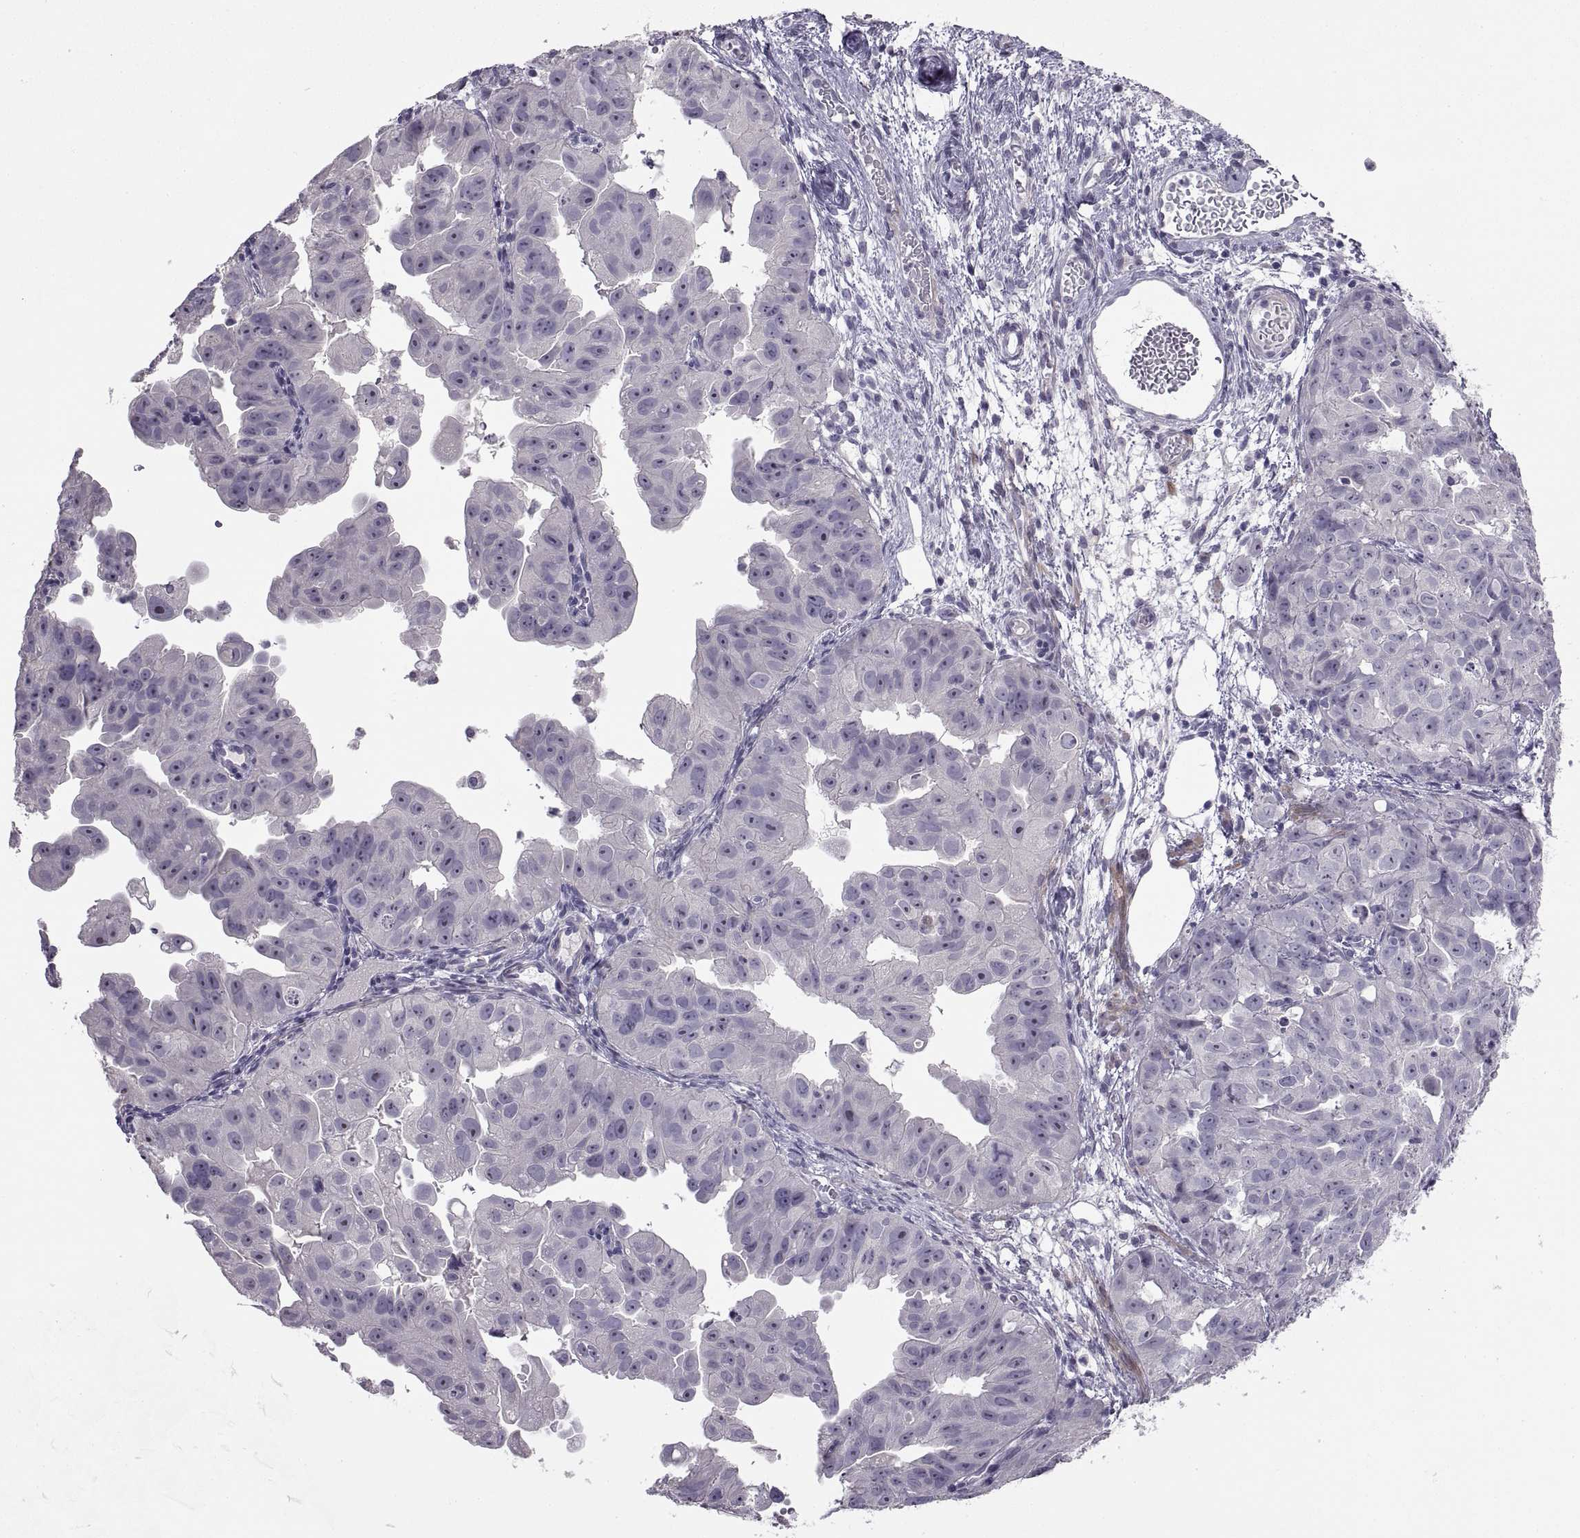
{"staining": {"intensity": "negative", "quantity": "none", "location": "none"}, "tissue": "ovarian cancer", "cell_type": "Tumor cells", "image_type": "cancer", "snomed": [{"axis": "morphology", "description": "Carcinoma, endometroid"}, {"axis": "topography", "description": "Ovary"}], "caption": "An immunohistochemistry (IHC) photomicrograph of endometroid carcinoma (ovarian) is shown. There is no staining in tumor cells of endometroid carcinoma (ovarian).", "gene": "BSPH1", "patient": {"sex": "female", "age": 85}}